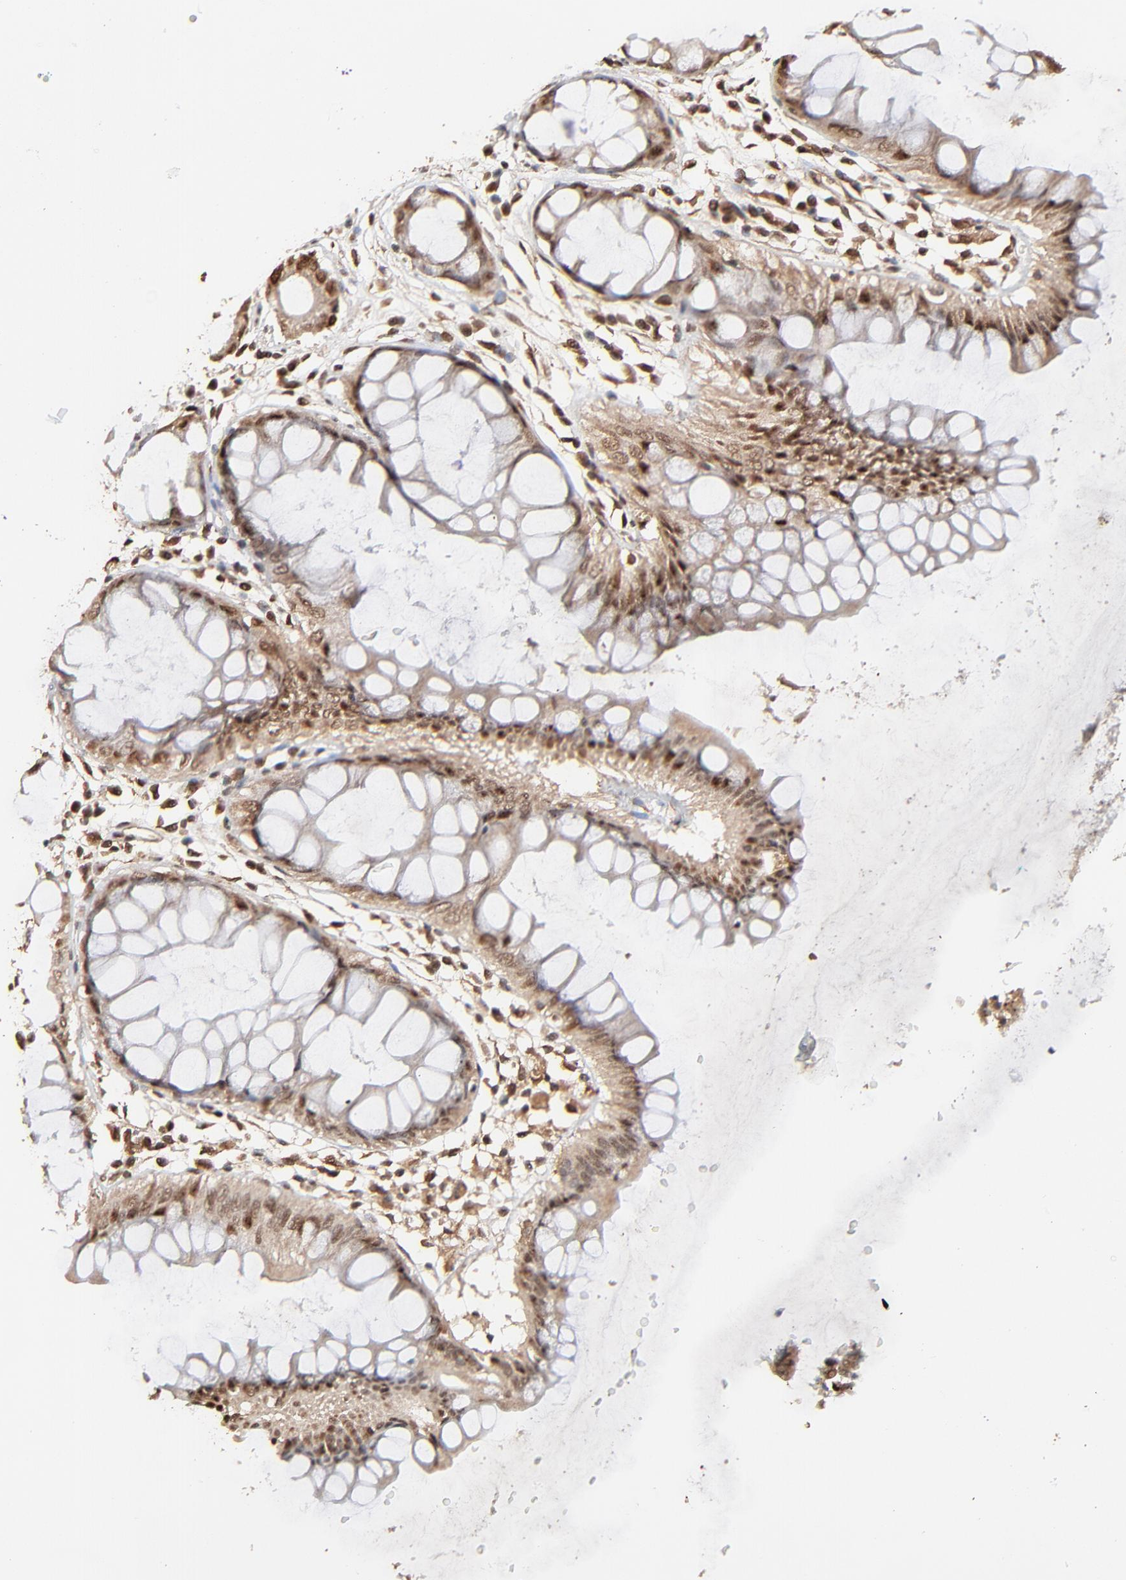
{"staining": {"intensity": "weak", "quantity": "25%-75%", "location": "cytoplasmic/membranous,nuclear"}, "tissue": "rectum", "cell_type": "Glandular cells", "image_type": "normal", "snomed": [{"axis": "morphology", "description": "Normal tissue, NOS"}, {"axis": "morphology", "description": "Adenocarcinoma, NOS"}, {"axis": "topography", "description": "Rectum"}], "caption": "IHC staining of unremarkable rectum, which displays low levels of weak cytoplasmic/membranous,nuclear expression in about 25%-75% of glandular cells indicating weak cytoplasmic/membranous,nuclear protein expression. The staining was performed using DAB (3,3'-diaminobenzidine) (brown) for protein detection and nuclei were counterstained in hematoxylin (blue).", "gene": "FAM227A", "patient": {"sex": "female", "age": 65}}